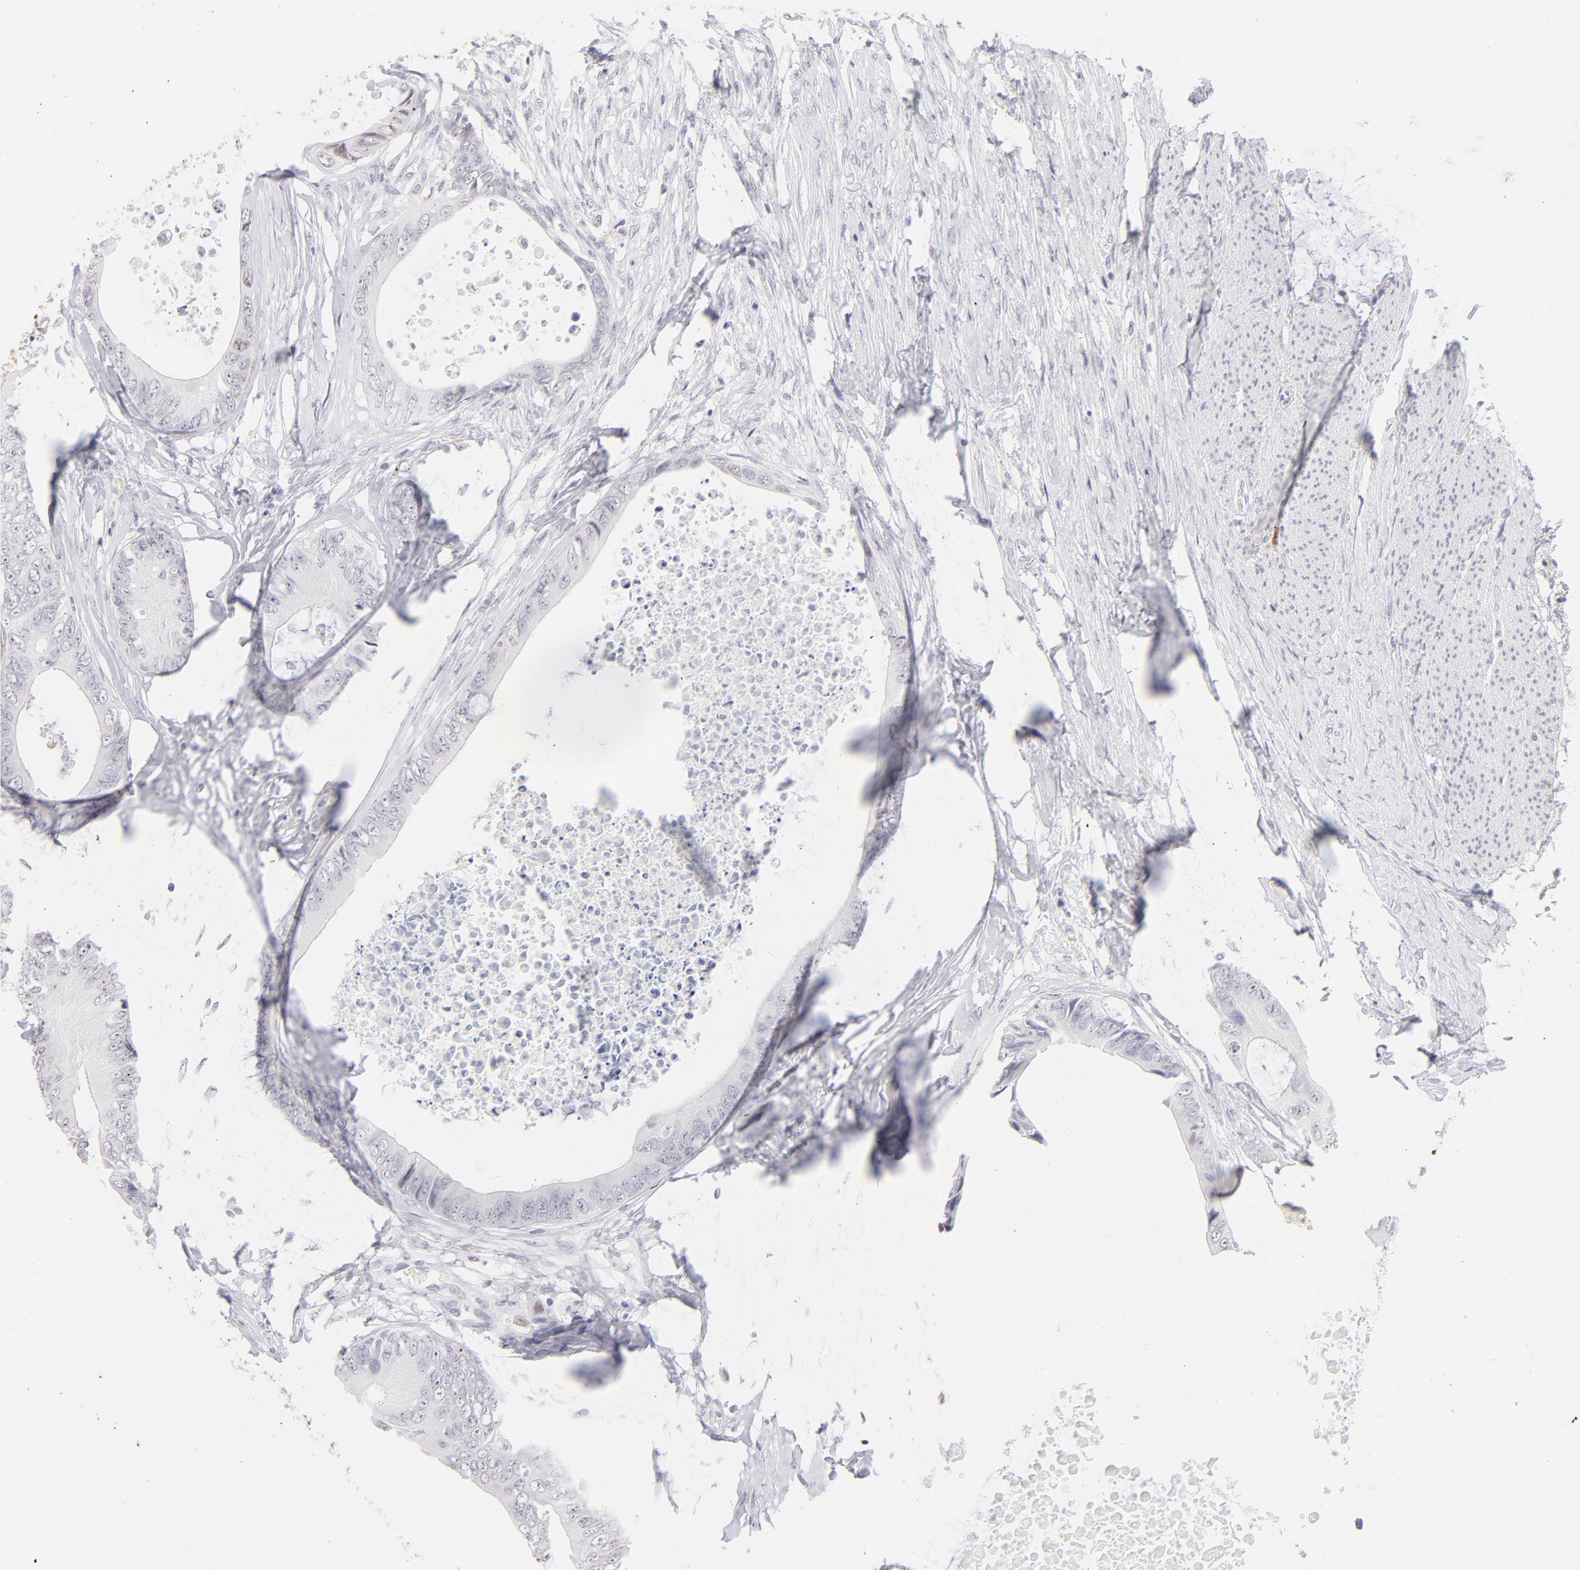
{"staining": {"intensity": "negative", "quantity": "none", "location": "none"}, "tissue": "colorectal cancer", "cell_type": "Tumor cells", "image_type": "cancer", "snomed": [{"axis": "morphology", "description": "Normal tissue, NOS"}, {"axis": "morphology", "description": "Adenocarcinoma, NOS"}, {"axis": "topography", "description": "Rectum"}, {"axis": "topography", "description": "Peripheral nerve tissue"}], "caption": "Adenocarcinoma (colorectal) was stained to show a protein in brown. There is no significant staining in tumor cells.", "gene": "LTB4R", "patient": {"sex": "female", "age": 77}}